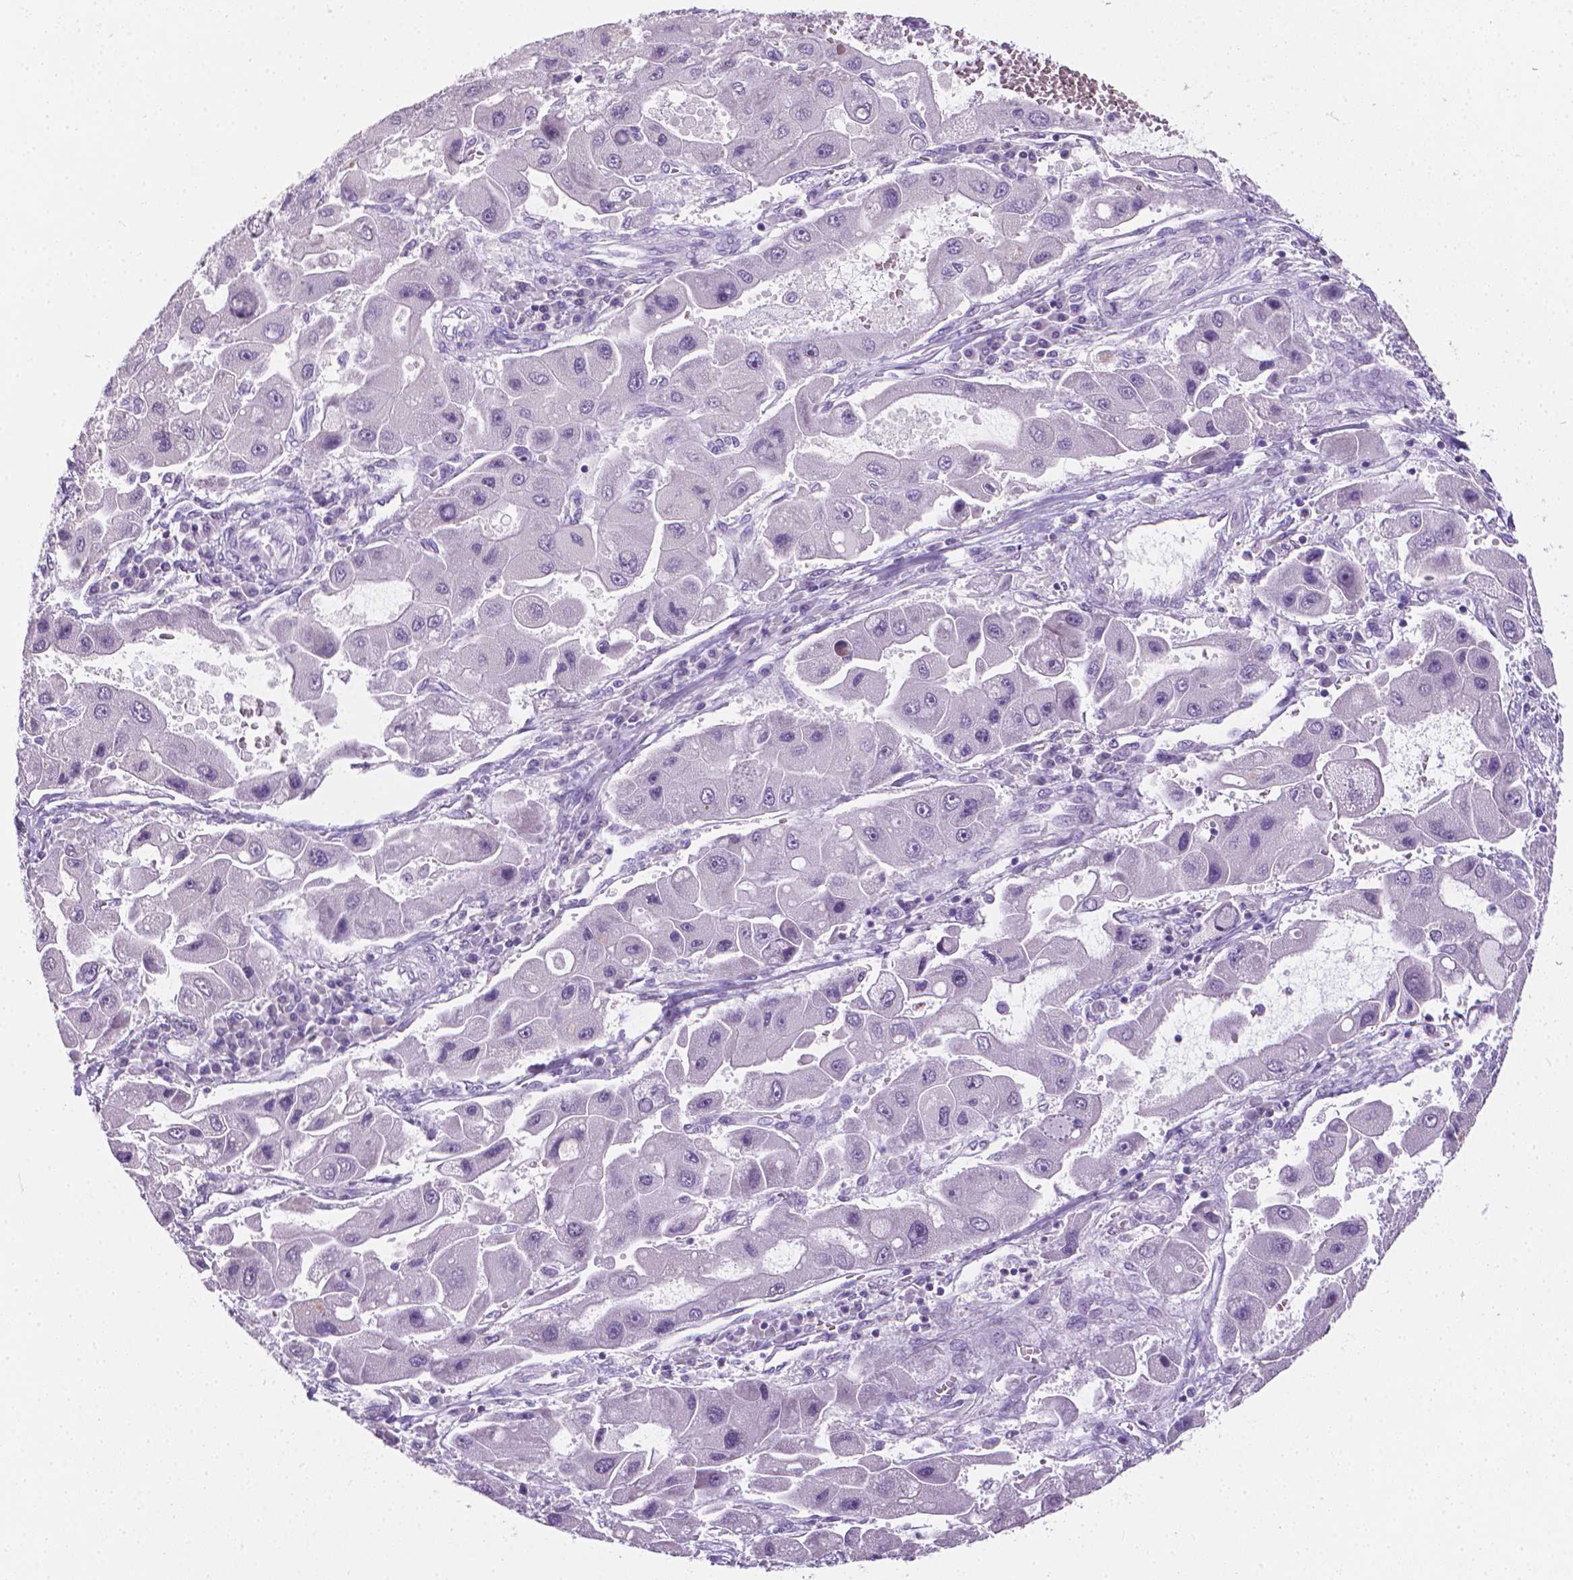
{"staining": {"intensity": "negative", "quantity": "none", "location": "none"}, "tissue": "liver cancer", "cell_type": "Tumor cells", "image_type": "cancer", "snomed": [{"axis": "morphology", "description": "Carcinoma, Hepatocellular, NOS"}, {"axis": "topography", "description": "Liver"}], "caption": "The histopathology image demonstrates no significant positivity in tumor cells of liver cancer (hepatocellular carcinoma).", "gene": "XPNPEP2", "patient": {"sex": "male", "age": 24}}